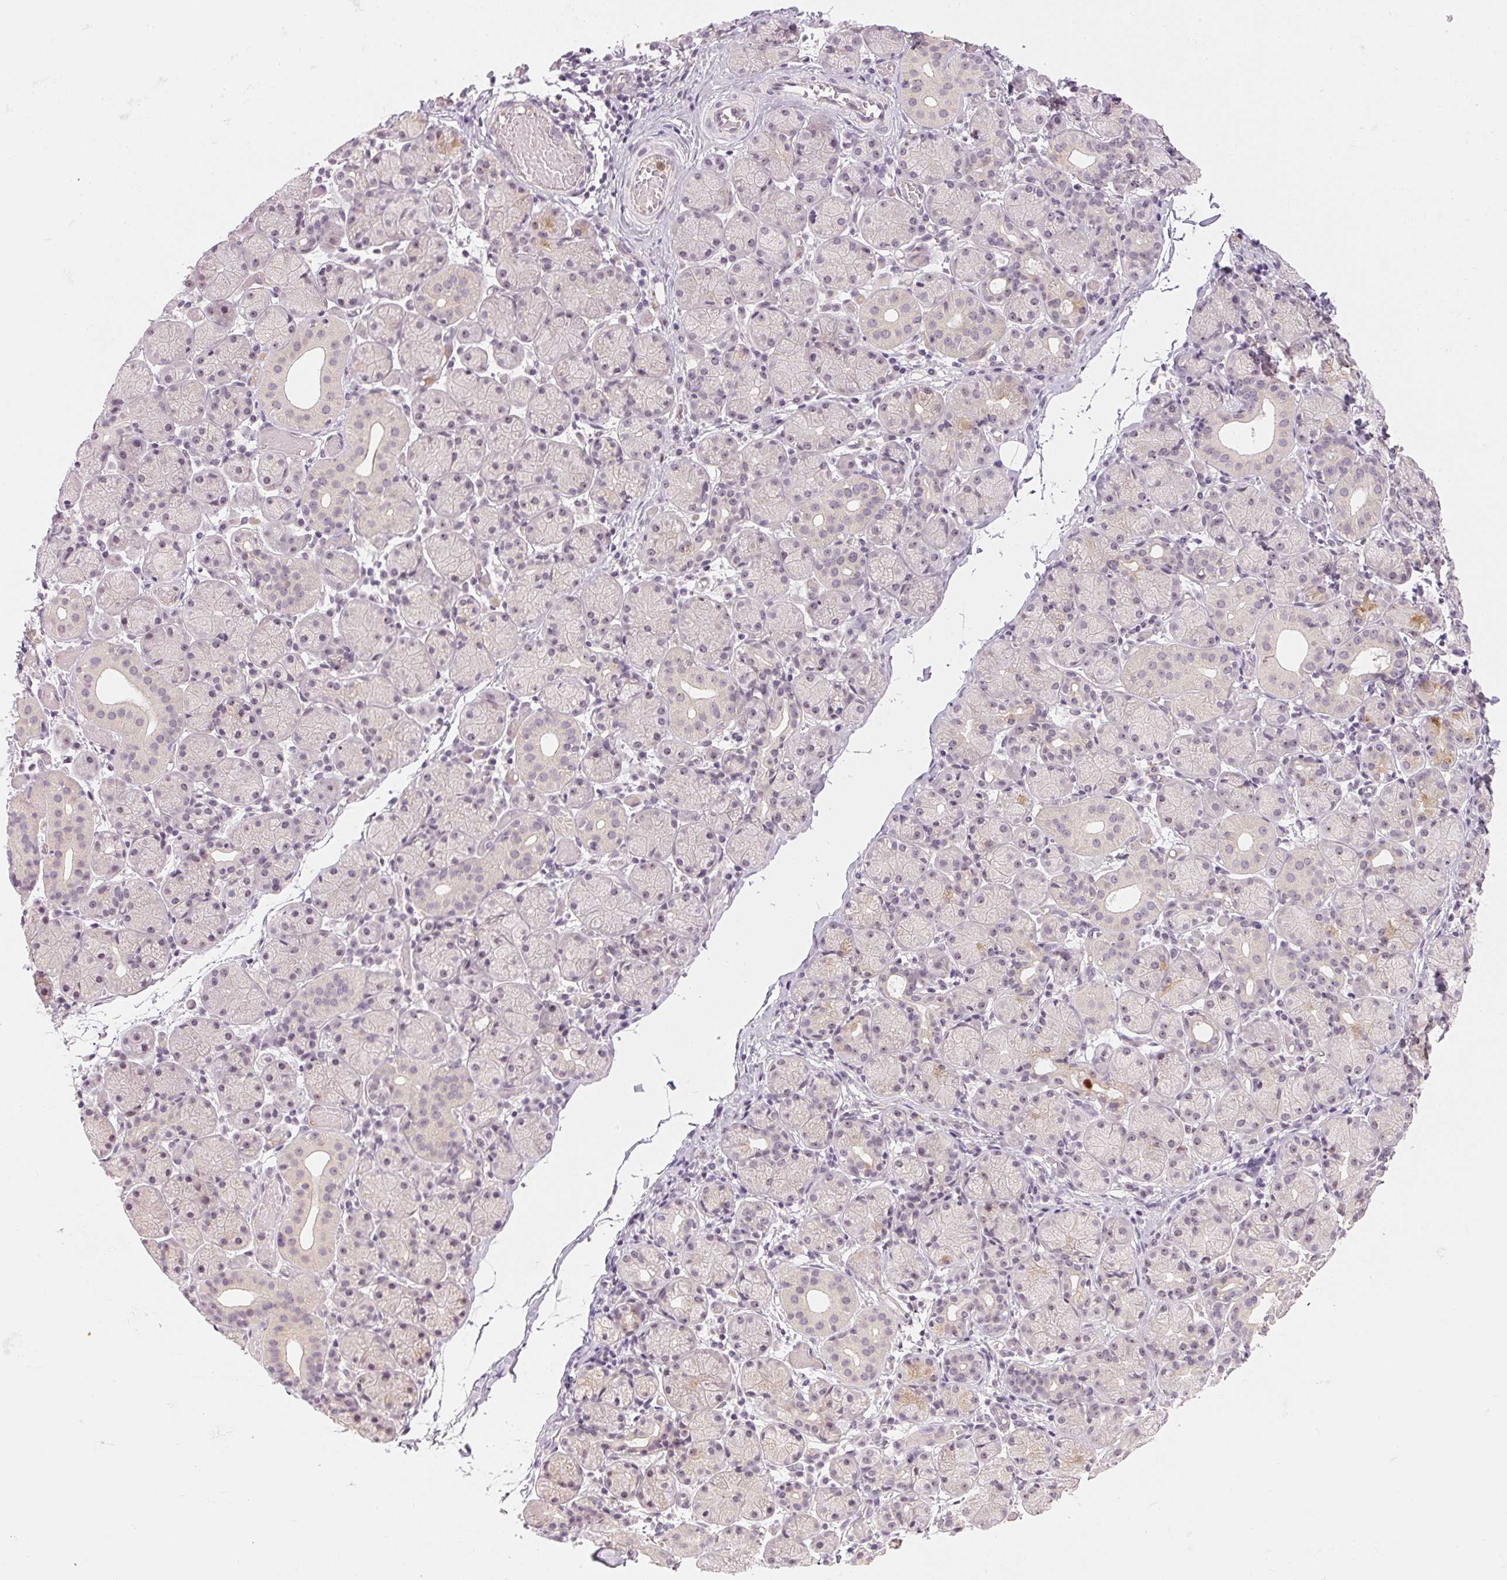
{"staining": {"intensity": "moderate", "quantity": "<25%", "location": "cytoplasmic/membranous"}, "tissue": "salivary gland", "cell_type": "Glandular cells", "image_type": "normal", "snomed": [{"axis": "morphology", "description": "Normal tissue, NOS"}, {"axis": "topography", "description": "Salivary gland"}], "caption": "A brown stain labels moderate cytoplasmic/membranous positivity of a protein in glandular cells of benign salivary gland.", "gene": "SGF29", "patient": {"sex": "female", "age": 24}}